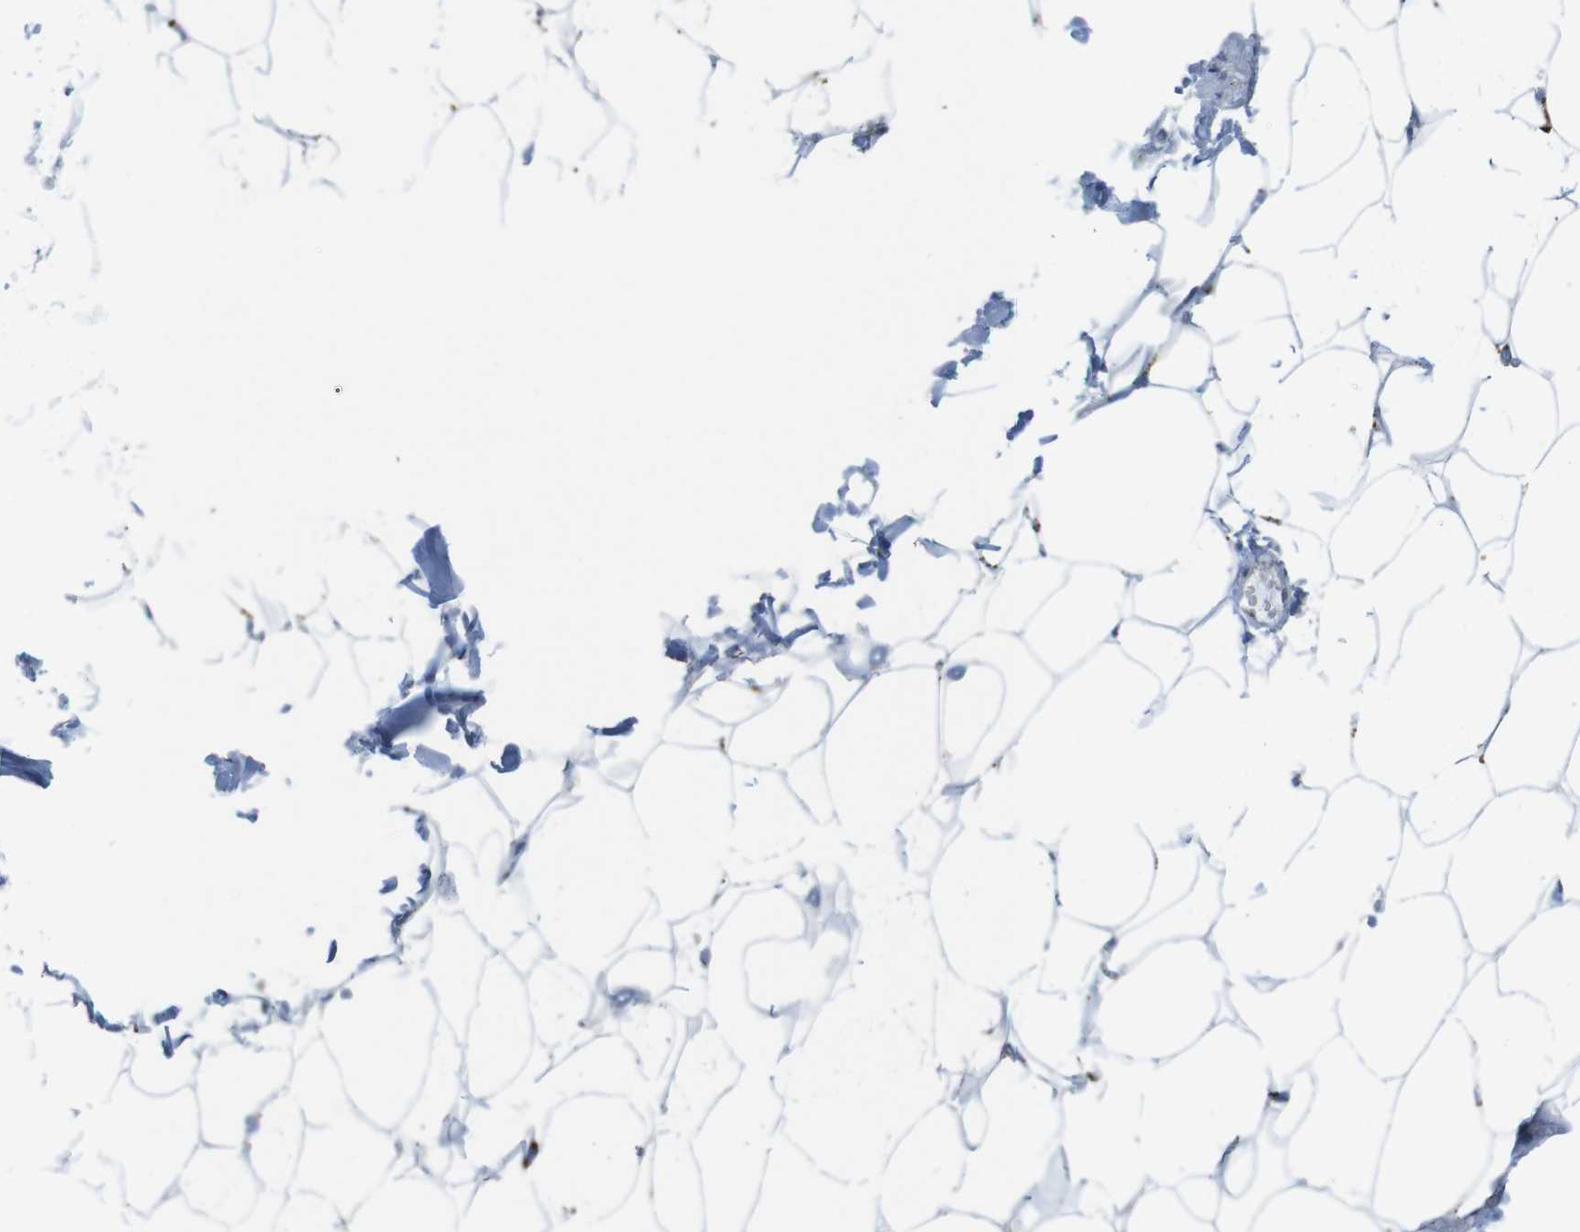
{"staining": {"intensity": "moderate", "quantity": ">75%", "location": "cytoplasmic/membranous"}, "tissue": "adipose tissue", "cell_type": "Adipocytes", "image_type": "normal", "snomed": [{"axis": "morphology", "description": "Normal tissue, NOS"}, {"axis": "topography", "description": "Breast"}, {"axis": "topography", "description": "Adipose tissue"}], "caption": "Immunohistochemical staining of benign human adipose tissue shows moderate cytoplasmic/membranous protein staining in about >75% of adipocytes.", "gene": "SCARB2", "patient": {"sex": "female", "age": 25}}